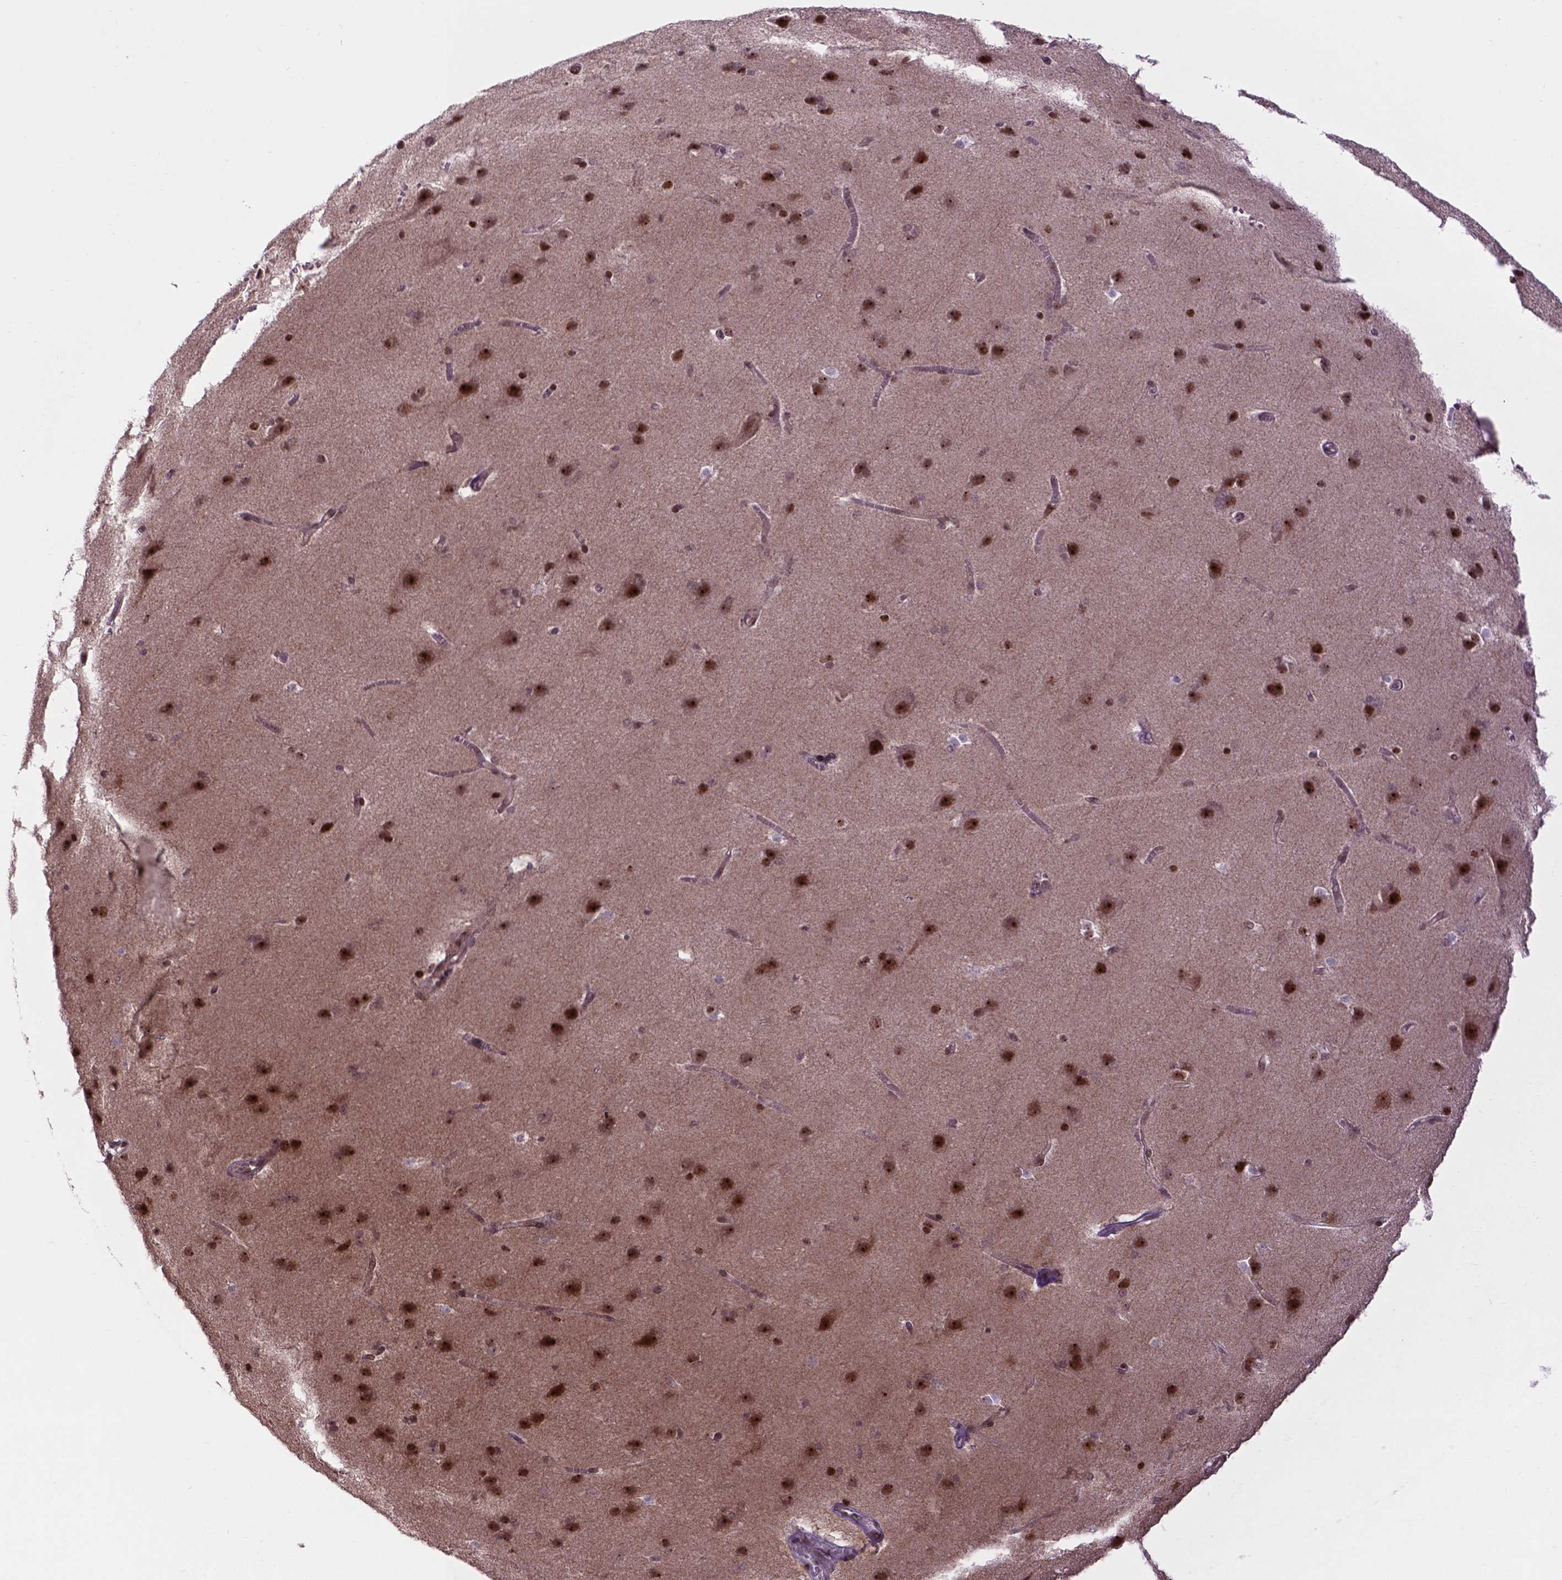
{"staining": {"intensity": "negative", "quantity": "none", "location": "none"}, "tissue": "cerebral cortex", "cell_type": "Endothelial cells", "image_type": "normal", "snomed": [{"axis": "morphology", "description": "Normal tissue, NOS"}, {"axis": "topography", "description": "Cerebral cortex"}], "caption": "High magnification brightfield microscopy of benign cerebral cortex stained with DAB (3,3'-diaminobenzidine) (brown) and counterstained with hematoxylin (blue): endothelial cells show no significant positivity. (DAB immunohistochemistry, high magnification).", "gene": "CSNK2A1", "patient": {"sex": "male", "age": 37}}